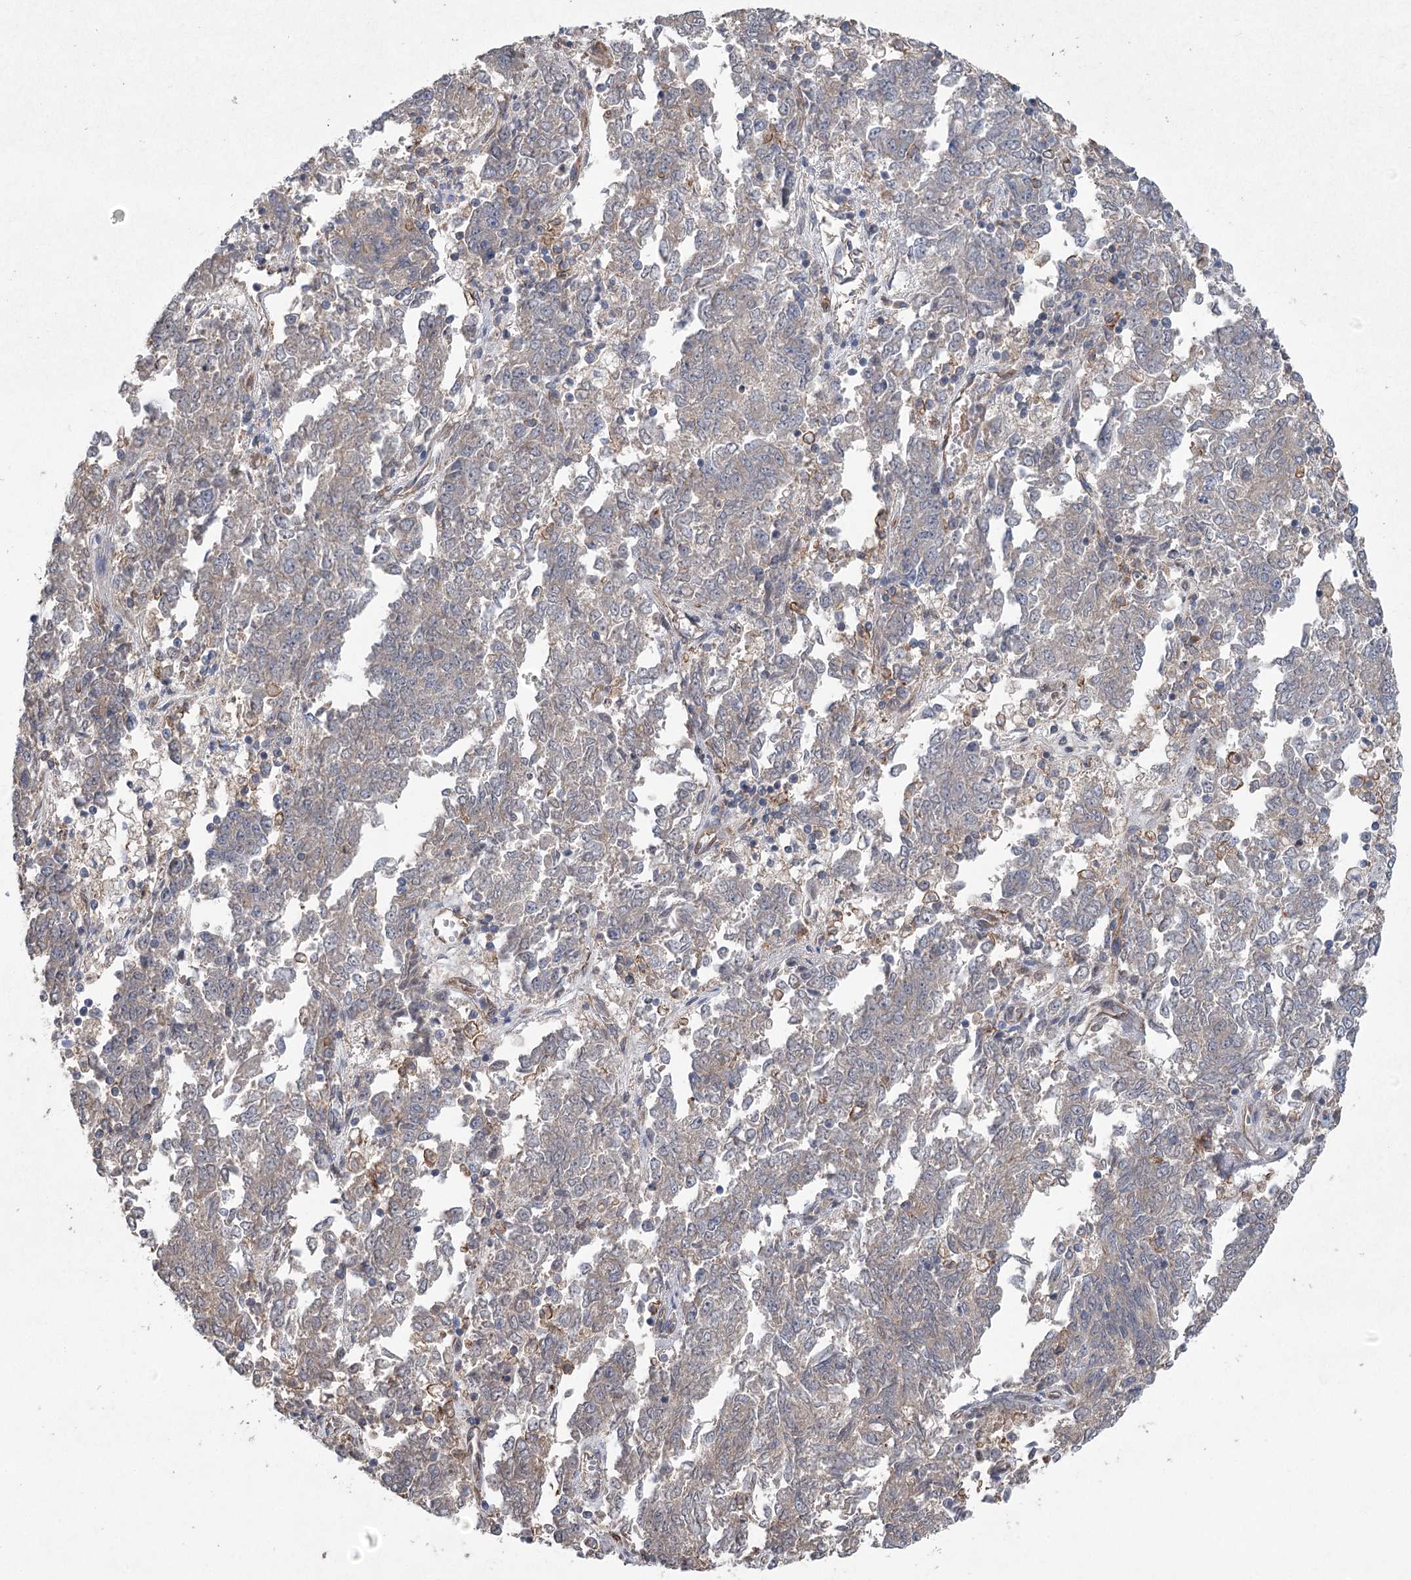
{"staining": {"intensity": "negative", "quantity": "none", "location": "none"}, "tissue": "endometrial cancer", "cell_type": "Tumor cells", "image_type": "cancer", "snomed": [{"axis": "morphology", "description": "Adenocarcinoma, NOS"}, {"axis": "topography", "description": "Endometrium"}], "caption": "DAB (3,3'-diaminobenzidine) immunohistochemical staining of human adenocarcinoma (endometrial) shows no significant staining in tumor cells. The staining is performed using DAB brown chromogen with nuclei counter-stained in using hematoxylin.", "gene": "RWDD4", "patient": {"sex": "female", "age": 80}}